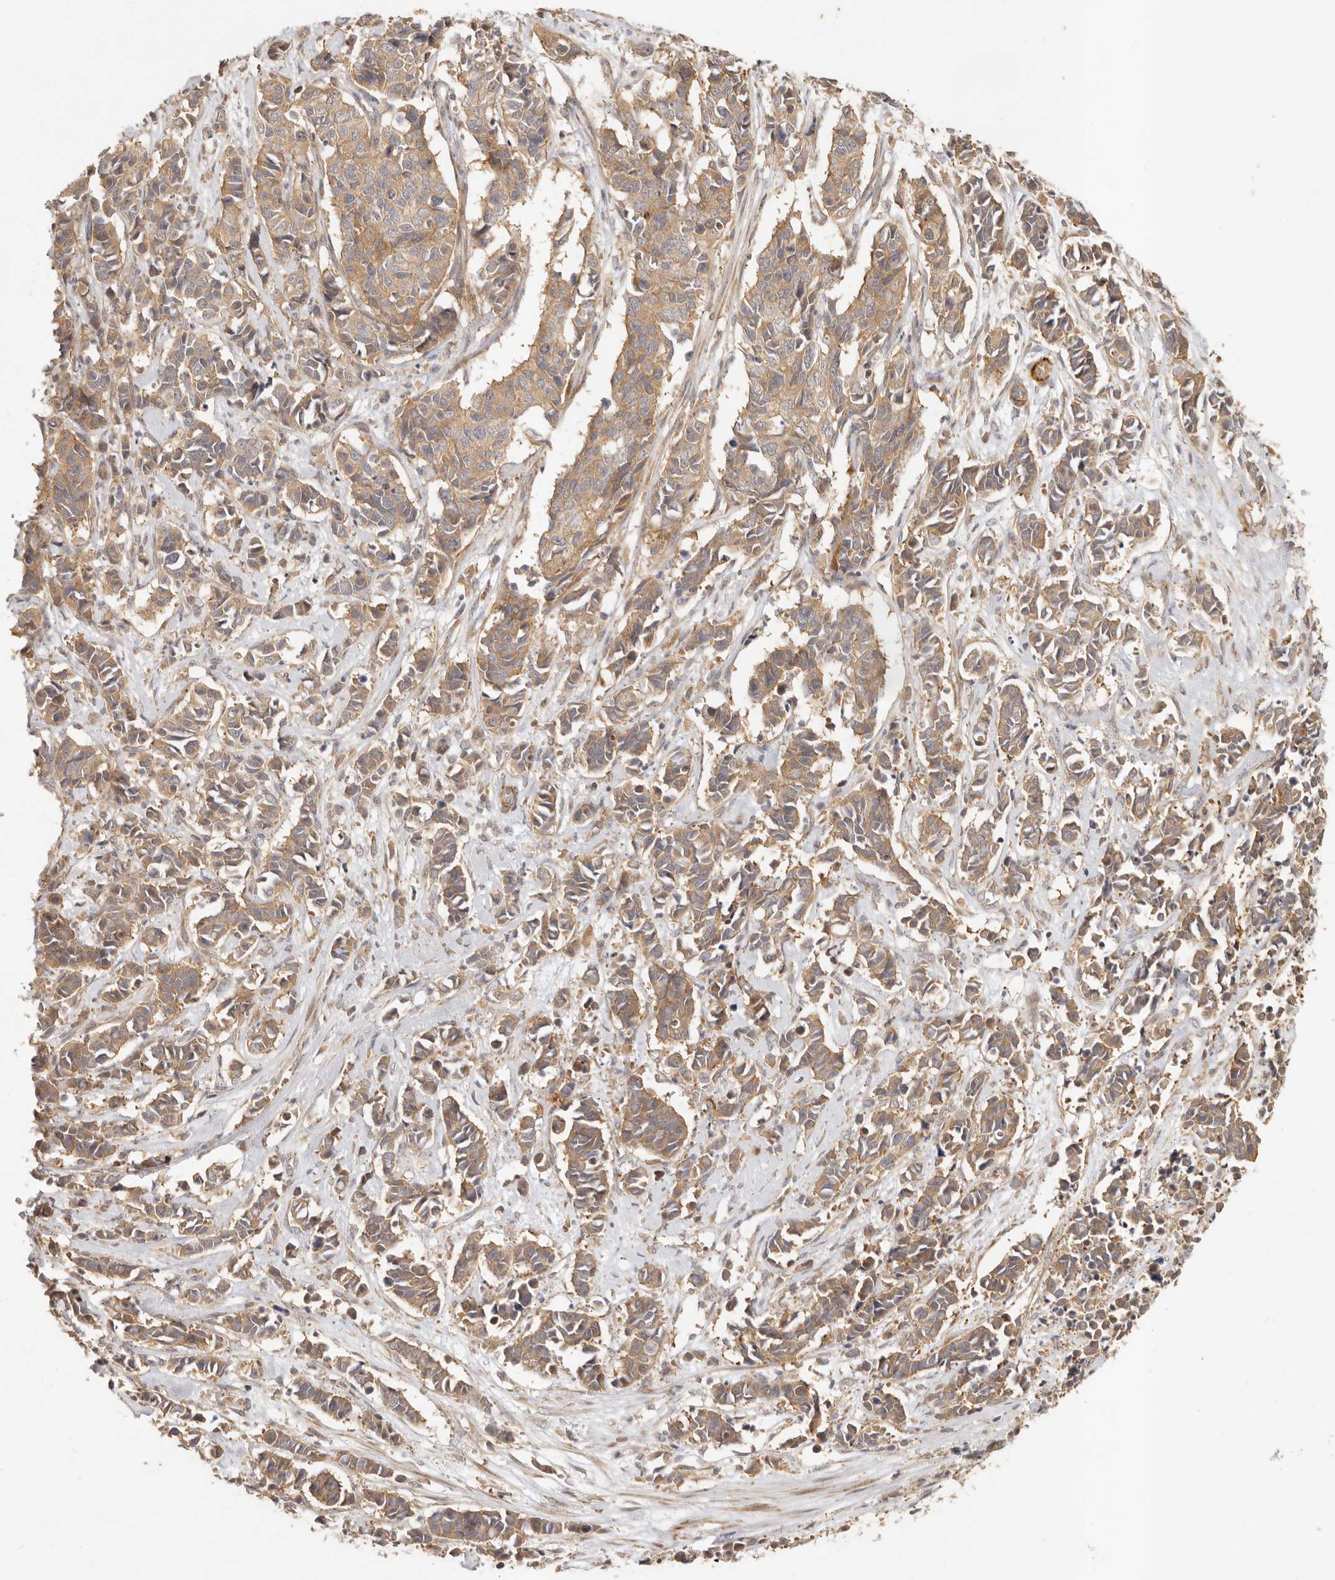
{"staining": {"intensity": "moderate", "quantity": ">75%", "location": "cytoplasmic/membranous"}, "tissue": "cervical cancer", "cell_type": "Tumor cells", "image_type": "cancer", "snomed": [{"axis": "morphology", "description": "Normal tissue, NOS"}, {"axis": "morphology", "description": "Squamous cell carcinoma, NOS"}, {"axis": "topography", "description": "Cervix"}], "caption": "Immunohistochemical staining of human cervical squamous cell carcinoma shows medium levels of moderate cytoplasmic/membranous staining in approximately >75% of tumor cells. Using DAB (3,3'-diaminobenzidine) (brown) and hematoxylin (blue) stains, captured at high magnification using brightfield microscopy.", "gene": "VIPR1", "patient": {"sex": "female", "age": 35}}